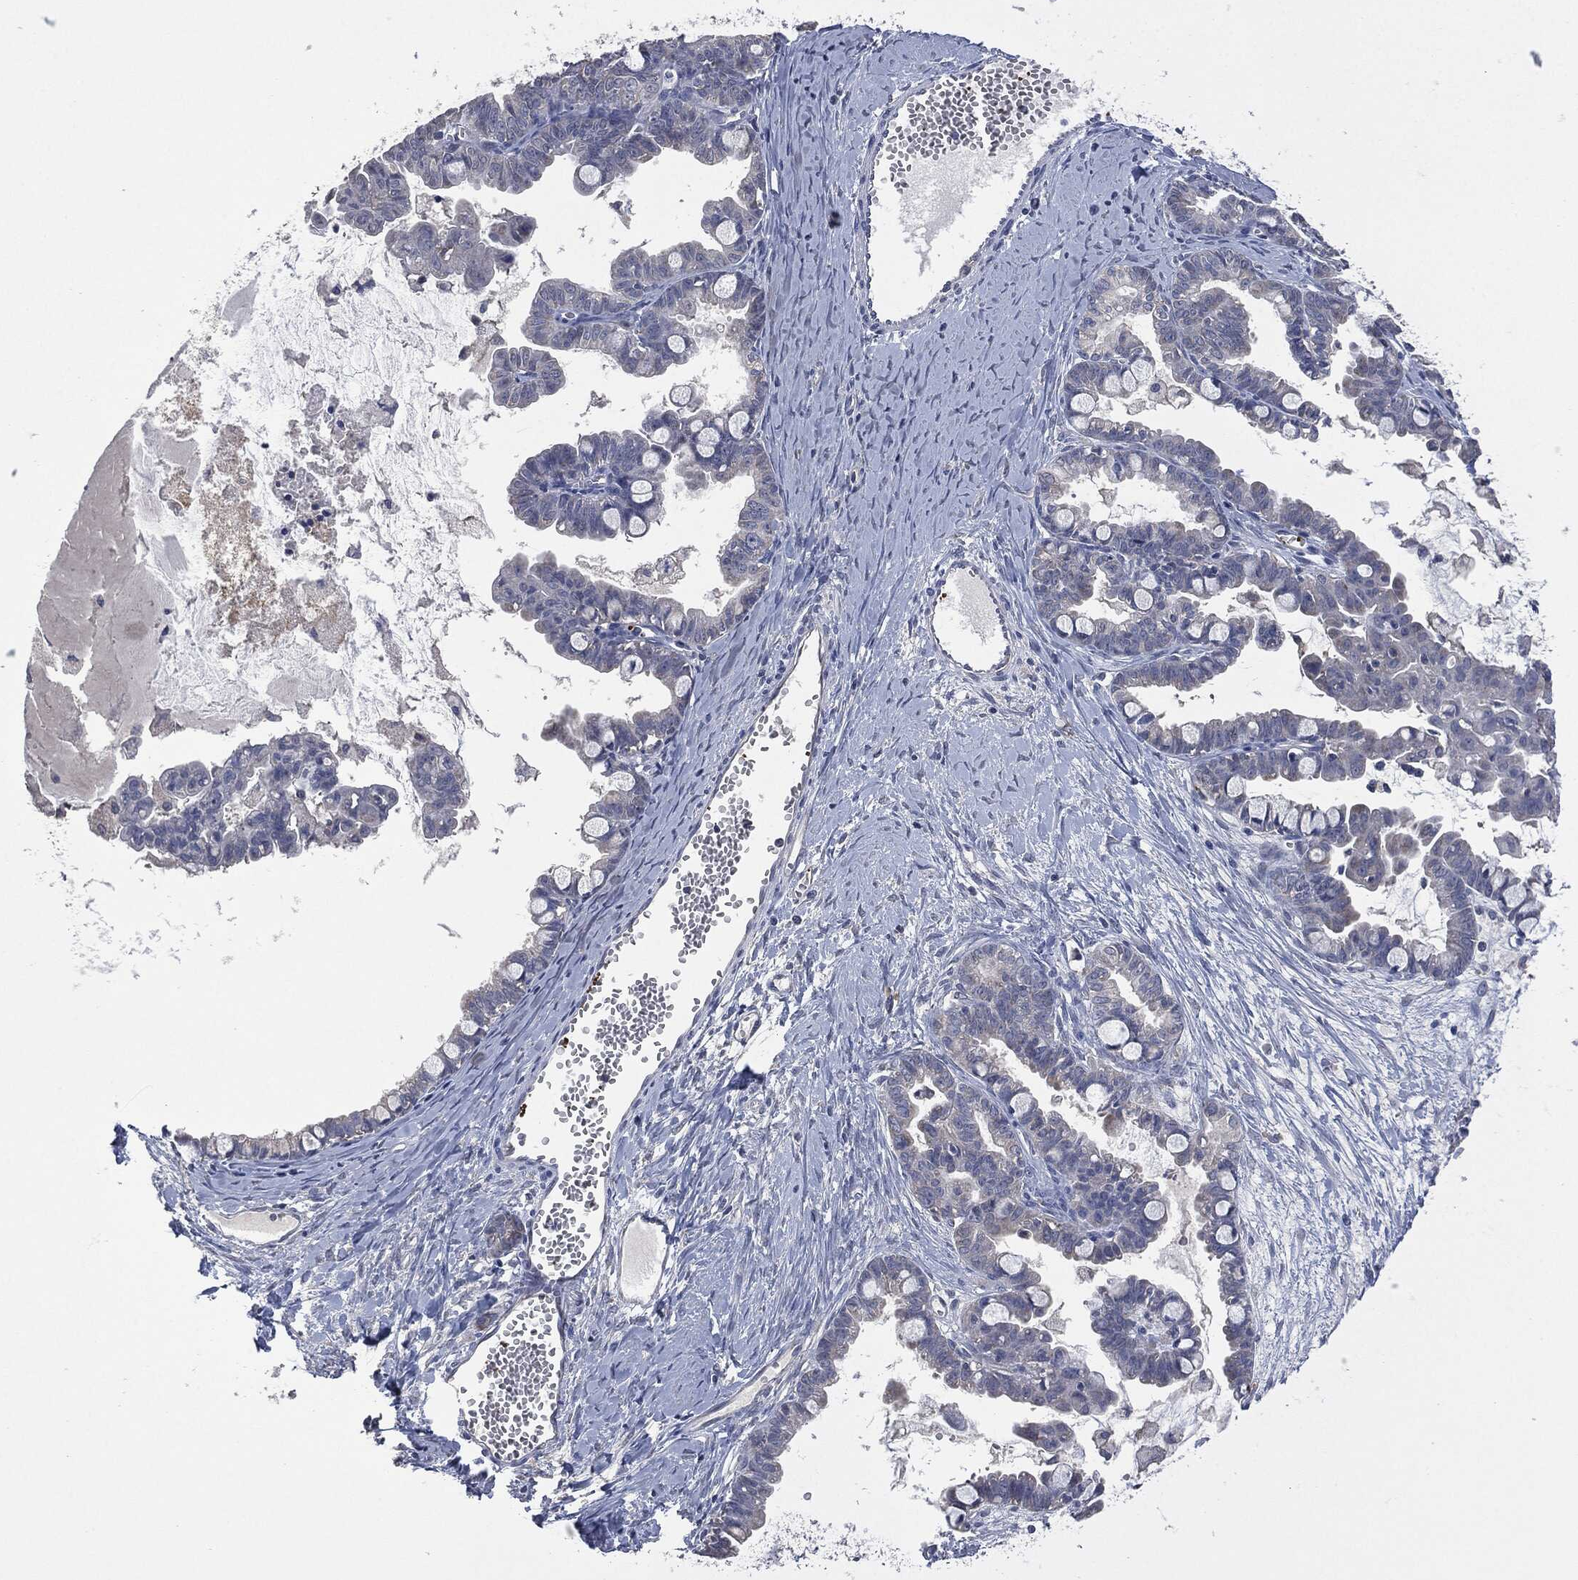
{"staining": {"intensity": "negative", "quantity": "none", "location": "none"}, "tissue": "ovarian cancer", "cell_type": "Tumor cells", "image_type": "cancer", "snomed": [{"axis": "morphology", "description": "Cystadenocarcinoma, mucinous, NOS"}, {"axis": "topography", "description": "Ovary"}], "caption": "A photomicrograph of human ovarian cancer (mucinous cystadenocarcinoma) is negative for staining in tumor cells.", "gene": "CD33", "patient": {"sex": "female", "age": 63}}